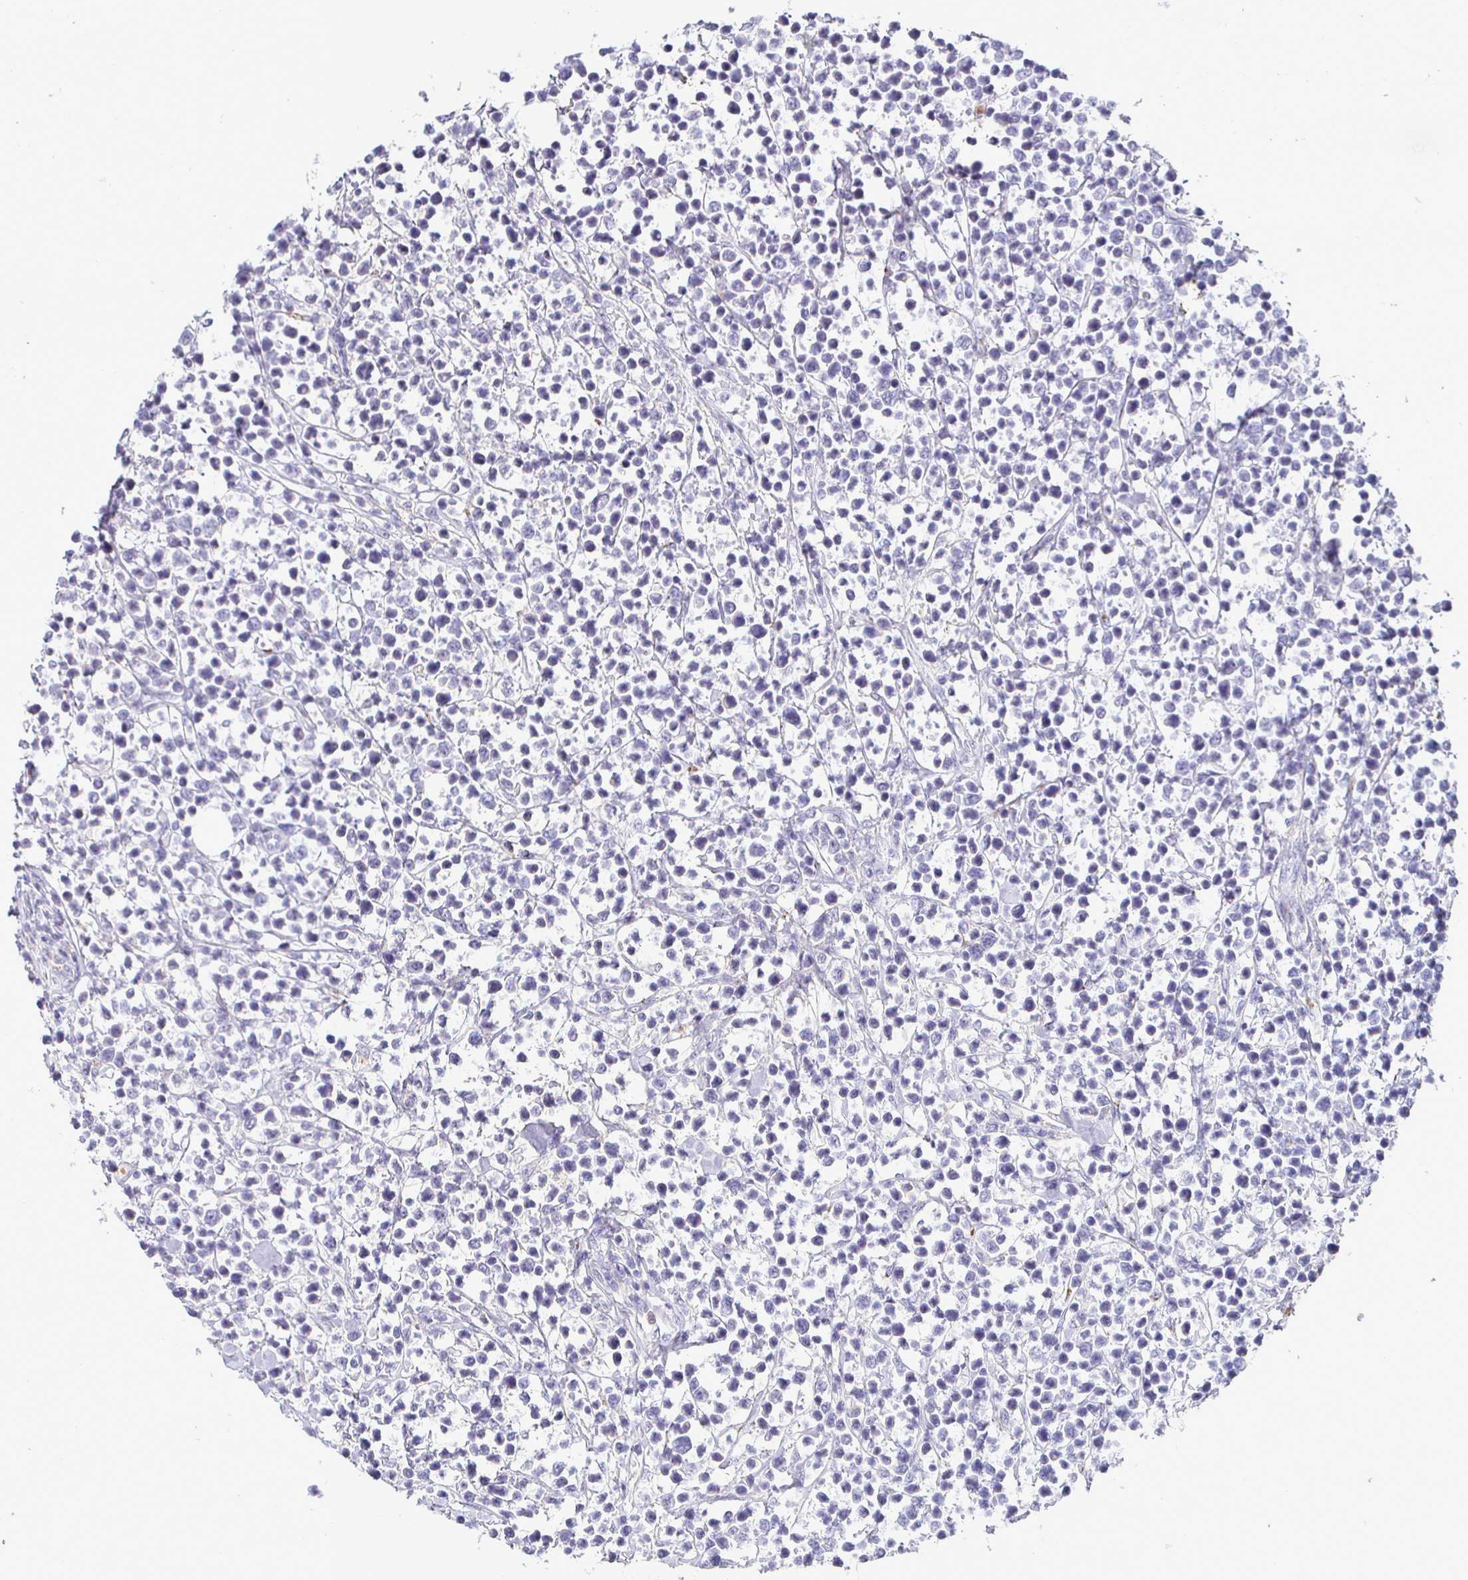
{"staining": {"intensity": "negative", "quantity": "none", "location": "none"}, "tissue": "lymphoma", "cell_type": "Tumor cells", "image_type": "cancer", "snomed": [{"axis": "morphology", "description": "Malignant lymphoma, non-Hodgkin's type, High grade"}, {"axis": "topography", "description": "Soft tissue"}], "caption": "Tumor cells are negative for protein expression in human lymphoma.", "gene": "SIRPA", "patient": {"sex": "female", "age": 56}}